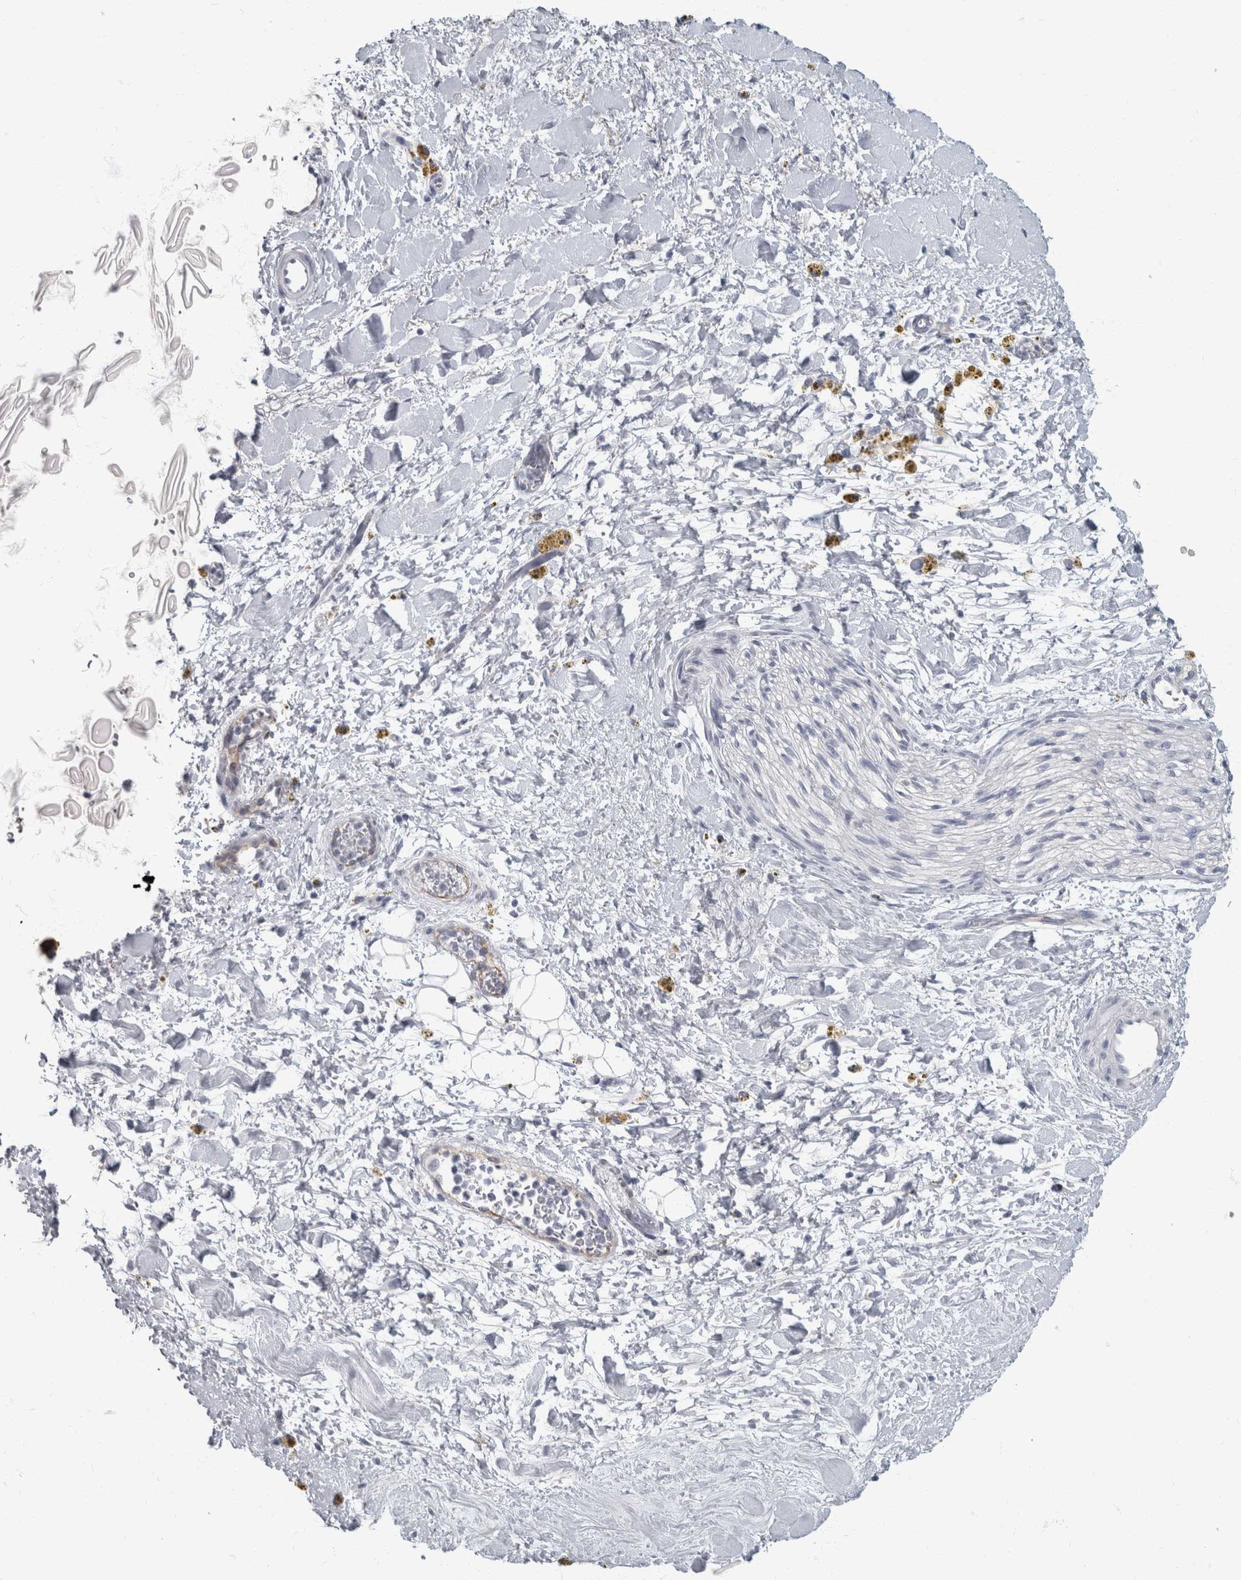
{"staining": {"intensity": "negative", "quantity": "none", "location": "none"}, "tissue": "adipose tissue", "cell_type": "Adipocytes", "image_type": "normal", "snomed": [{"axis": "morphology", "description": "Normal tissue, NOS"}, {"axis": "topography", "description": "Kidney"}, {"axis": "topography", "description": "Peripheral nerve tissue"}], "caption": "Immunohistochemistry photomicrograph of benign adipose tissue stained for a protein (brown), which reveals no staining in adipocytes.", "gene": "DSG2", "patient": {"sex": "male", "age": 7}}